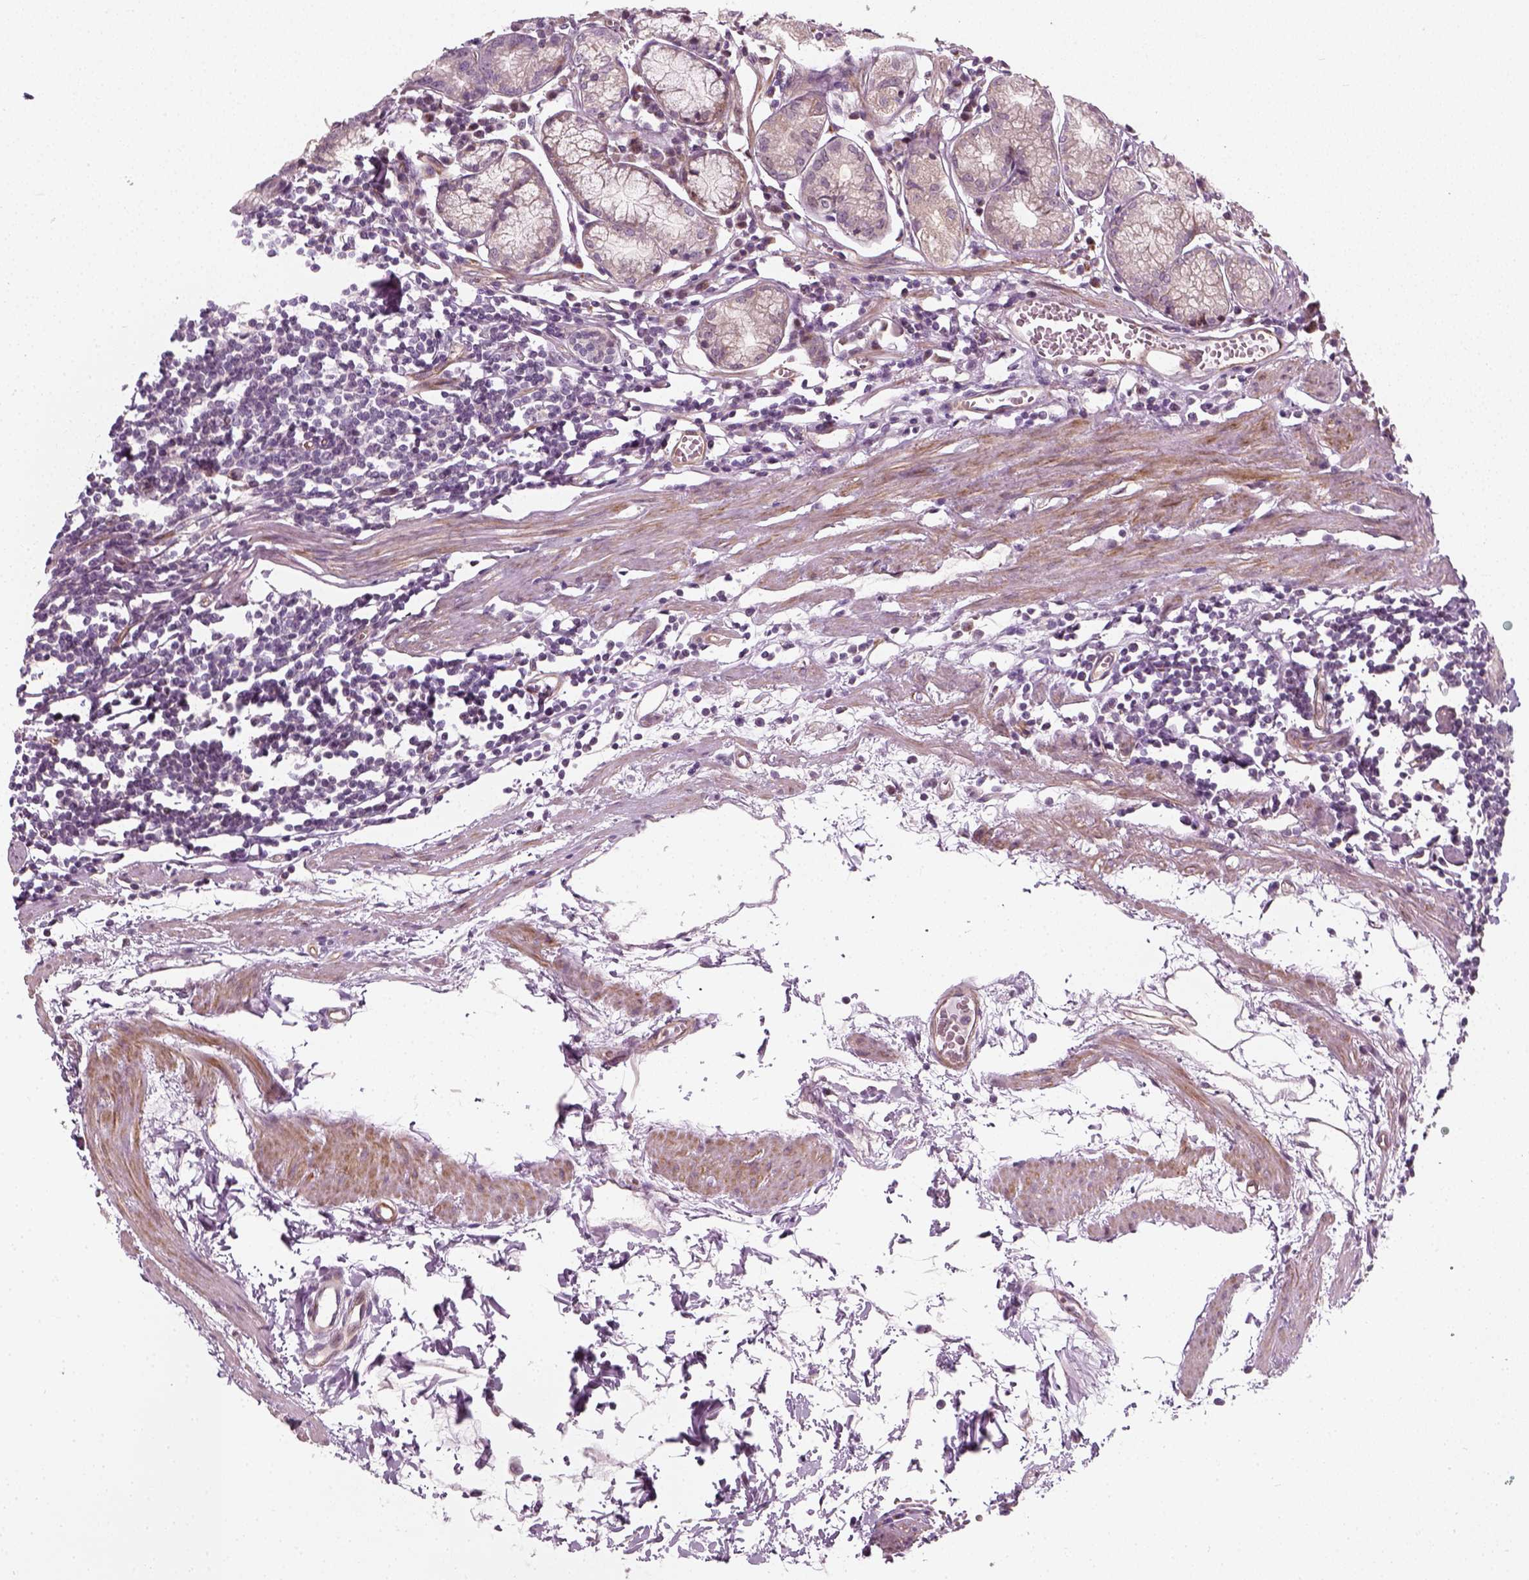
{"staining": {"intensity": "moderate", "quantity": ">75%", "location": "cytoplasmic/membranous"}, "tissue": "stomach", "cell_type": "Glandular cells", "image_type": "normal", "snomed": [{"axis": "morphology", "description": "Normal tissue, NOS"}, {"axis": "topography", "description": "Stomach"}], "caption": "Protein analysis of normal stomach shows moderate cytoplasmic/membranous staining in approximately >75% of glandular cells. (brown staining indicates protein expression, while blue staining denotes nuclei).", "gene": "DNASE1L1", "patient": {"sex": "male", "age": 55}}